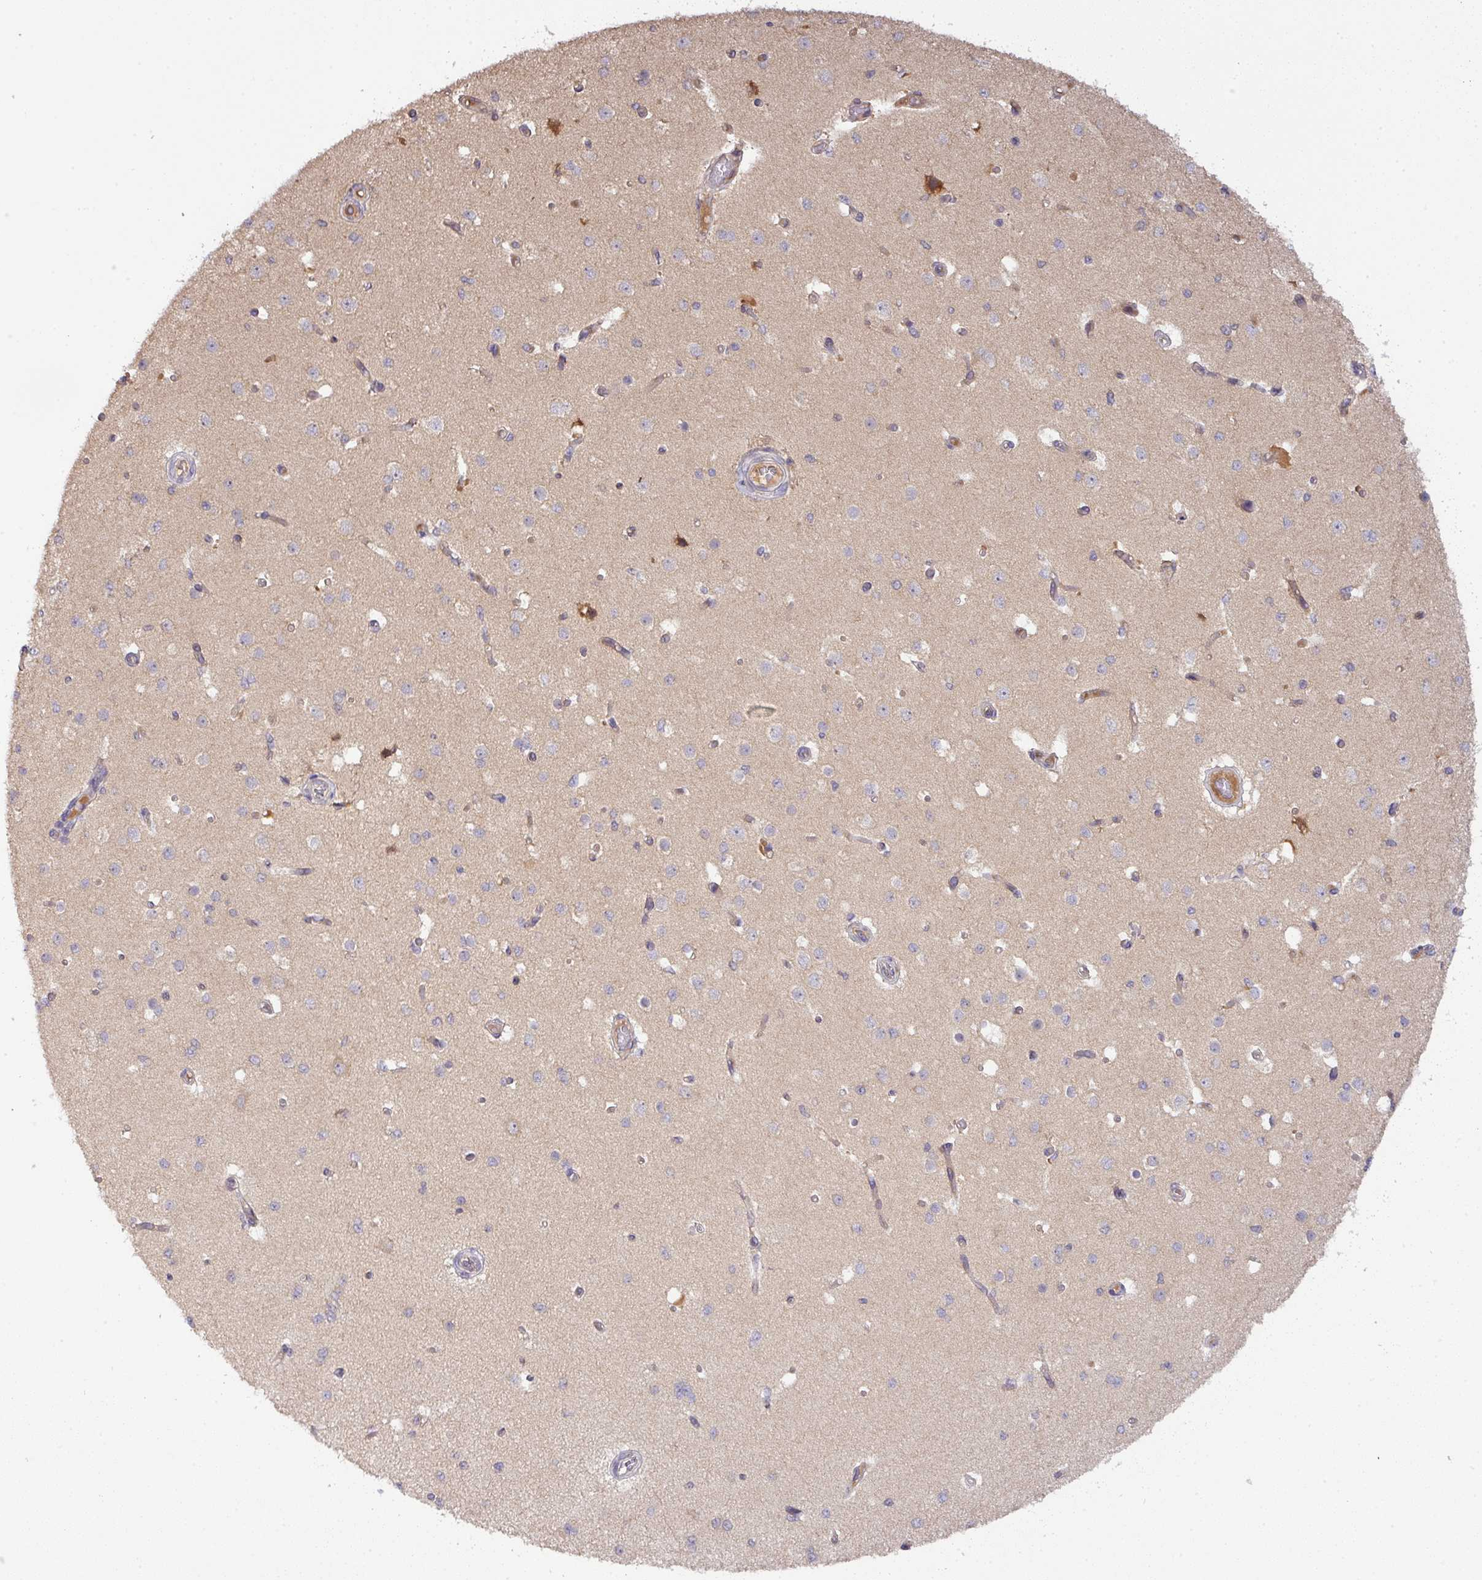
{"staining": {"intensity": "negative", "quantity": "none", "location": "none"}, "tissue": "cerebral cortex", "cell_type": "Endothelial cells", "image_type": "normal", "snomed": [{"axis": "morphology", "description": "Normal tissue, NOS"}, {"axis": "morphology", "description": "Inflammation, NOS"}, {"axis": "topography", "description": "Cerebral cortex"}], "caption": "Immunohistochemistry (IHC) micrograph of benign cerebral cortex stained for a protein (brown), which reveals no expression in endothelial cells. The staining is performed using DAB (3,3'-diaminobenzidine) brown chromogen with nuclei counter-stained in using hematoxylin.", "gene": "GALP", "patient": {"sex": "male", "age": 6}}